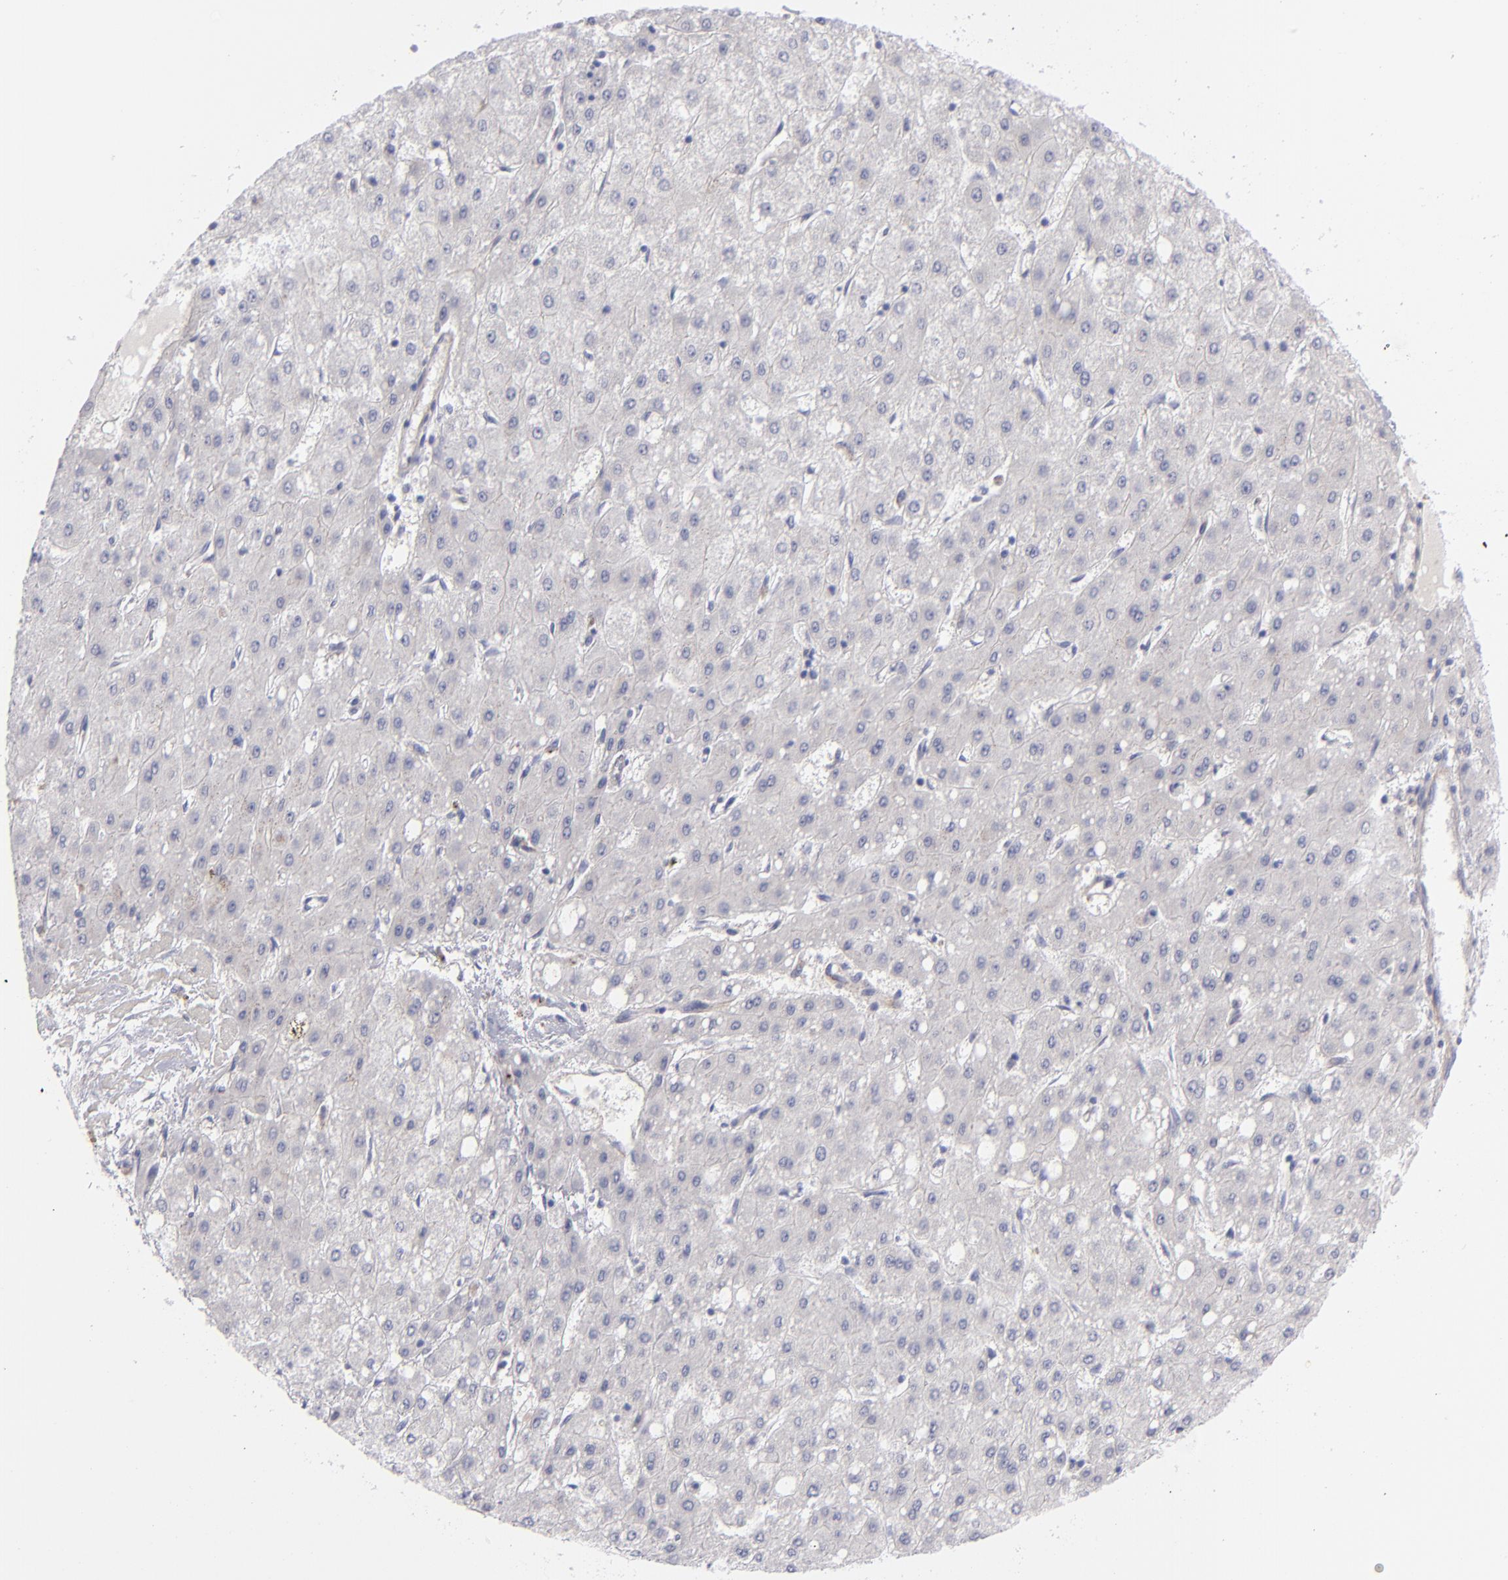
{"staining": {"intensity": "negative", "quantity": "none", "location": "none"}, "tissue": "liver cancer", "cell_type": "Tumor cells", "image_type": "cancer", "snomed": [{"axis": "morphology", "description": "Carcinoma, Hepatocellular, NOS"}, {"axis": "topography", "description": "Liver"}], "caption": "This is an immunohistochemistry (IHC) image of hepatocellular carcinoma (liver). There is no positivity in tumor cells.", "gene": "ITGB4", "patient": {"sex": "female", "age": 52}}